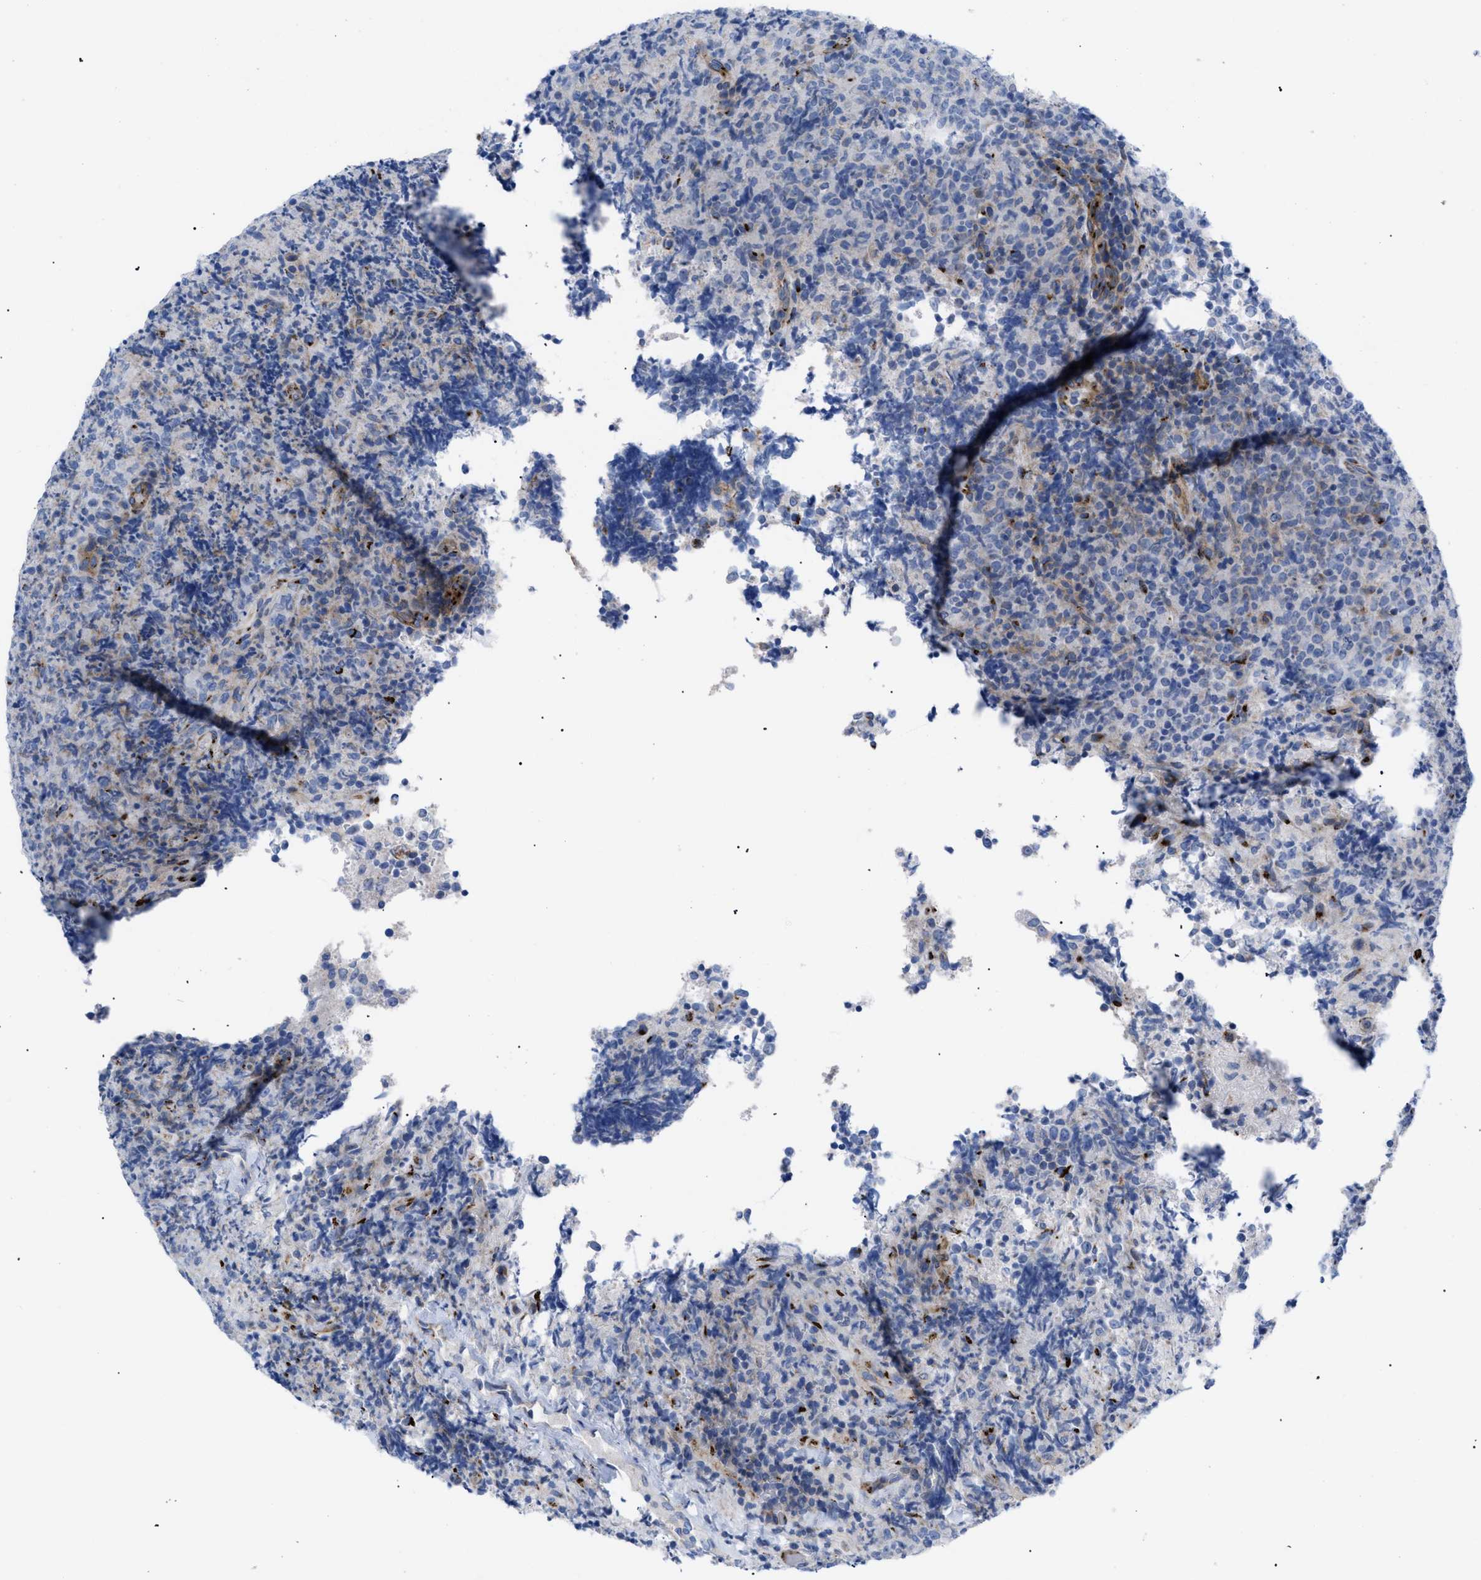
{"staining": {"intensity": "negative", "quantity": "none", "location": "none"}, "tissue": "lymphoma", "cell_type": "Tumor cells", "image_type": "cancer", "snomed": [{"axis": "morphology", "description": "Malignant lymphoma, non-Hodgkin's type, High grade"}, {"axis": "topography", "description": "Tonsil"}], "caption": "DAB (3,3'-diaminobenzidine) immunohistochemical staining of human high-grade malignant lymphoma, non-Hodgkin's type reveals no significant staining in tumor cells. (Brightfield microscopy of DAB (3,3'-diaminobenzidine) IHC at high magnification).", "gene": "TMEM17", "patient": {"sex": "female", "age": 36}}